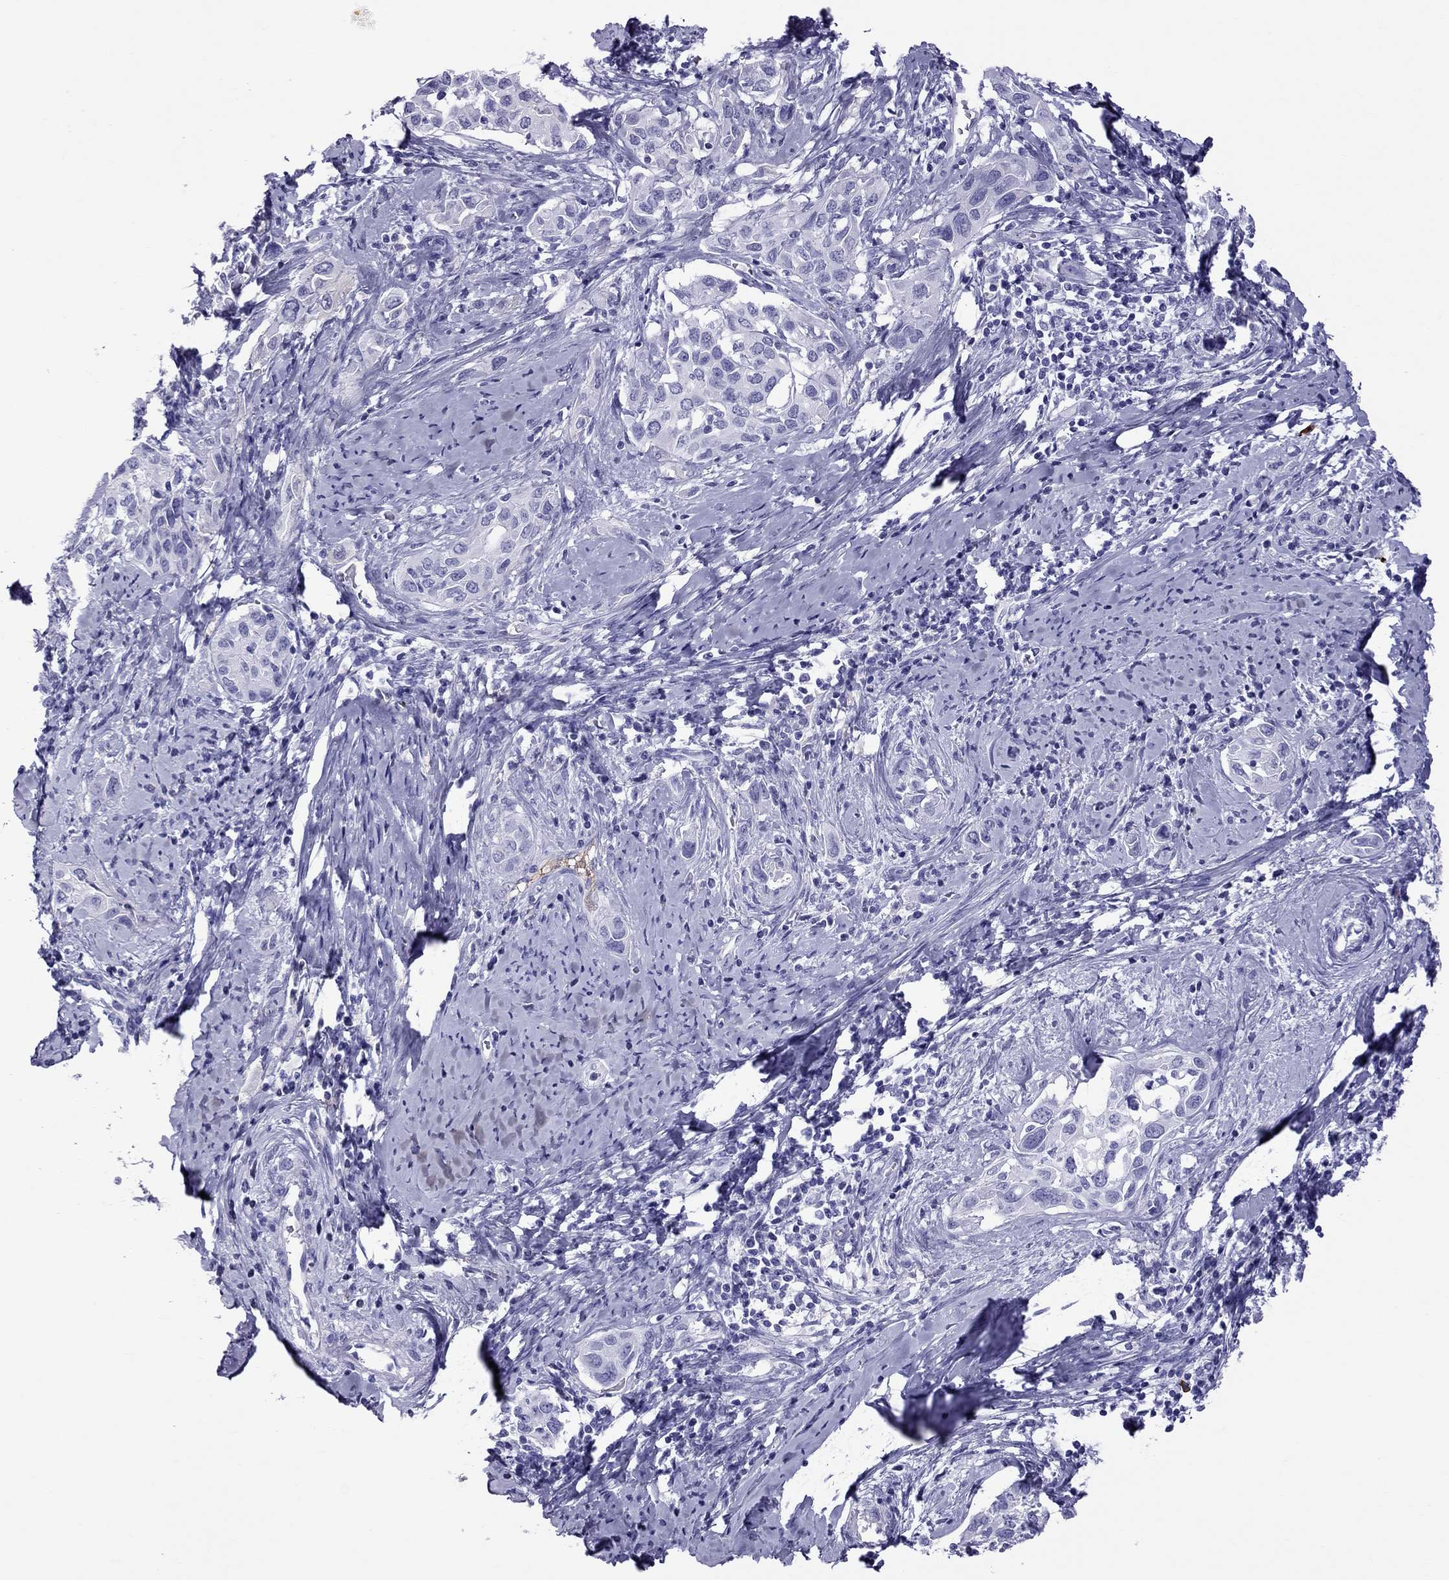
{"staining": {"intensity": "negative", "quantity": "none", "location": "none"}, "tissue": "cervical cancer", "cell_type": "Tumor cells", "image_type": "cancer", "snomed": [{"axis": "morphology", "description": "Squamous cell carcinoma, NOS"}, {"axis": "topography", "description": "Cervix"}], "caption": "IHC image of human cervical cancer (squamous cell carcinoma) stained for a protein (brown), which shows no staining in tumor cells.", "gene": "SCART1", "patient": {"sex": "female", "age": 51}}